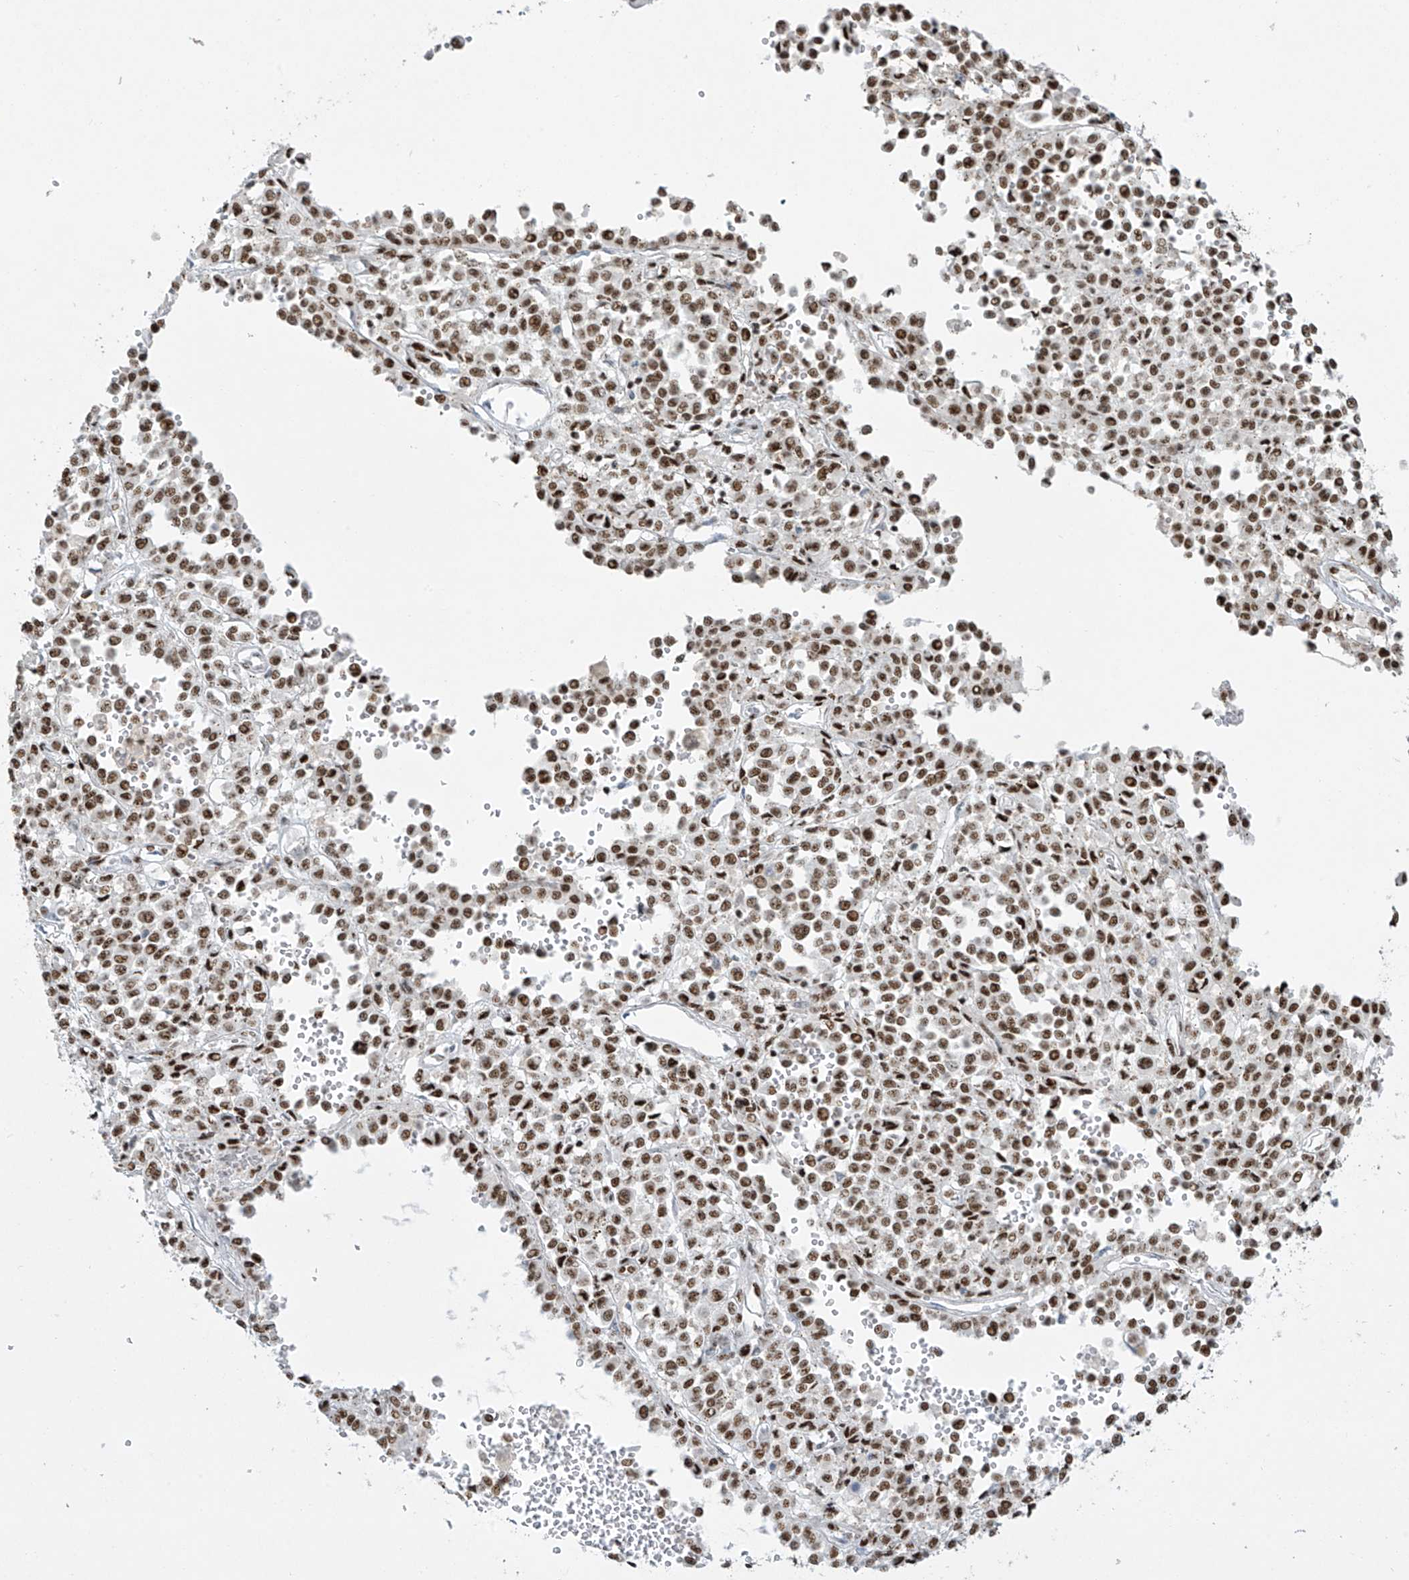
{"staining": {"intensity": "moderate", "quantity": ">75%", "location": "nuclear"}, "tissue": "melanoma", "cell_type": "Tumor cells", "image_type": "cancer", "snomed": [{"axis": "morphology", "description": "Malignant melanoma, Metastatic site"}, {"axis": "topography", "description": "Pancreas"}], "caption": "A medium amount of moderate nuclear expression is appreciated in approximately >75% of tumor cells in malignant melanoma (metastatic site) tissue.", "gene": "MS4A6A", "patient": {"sex": "female", "age": 30}}